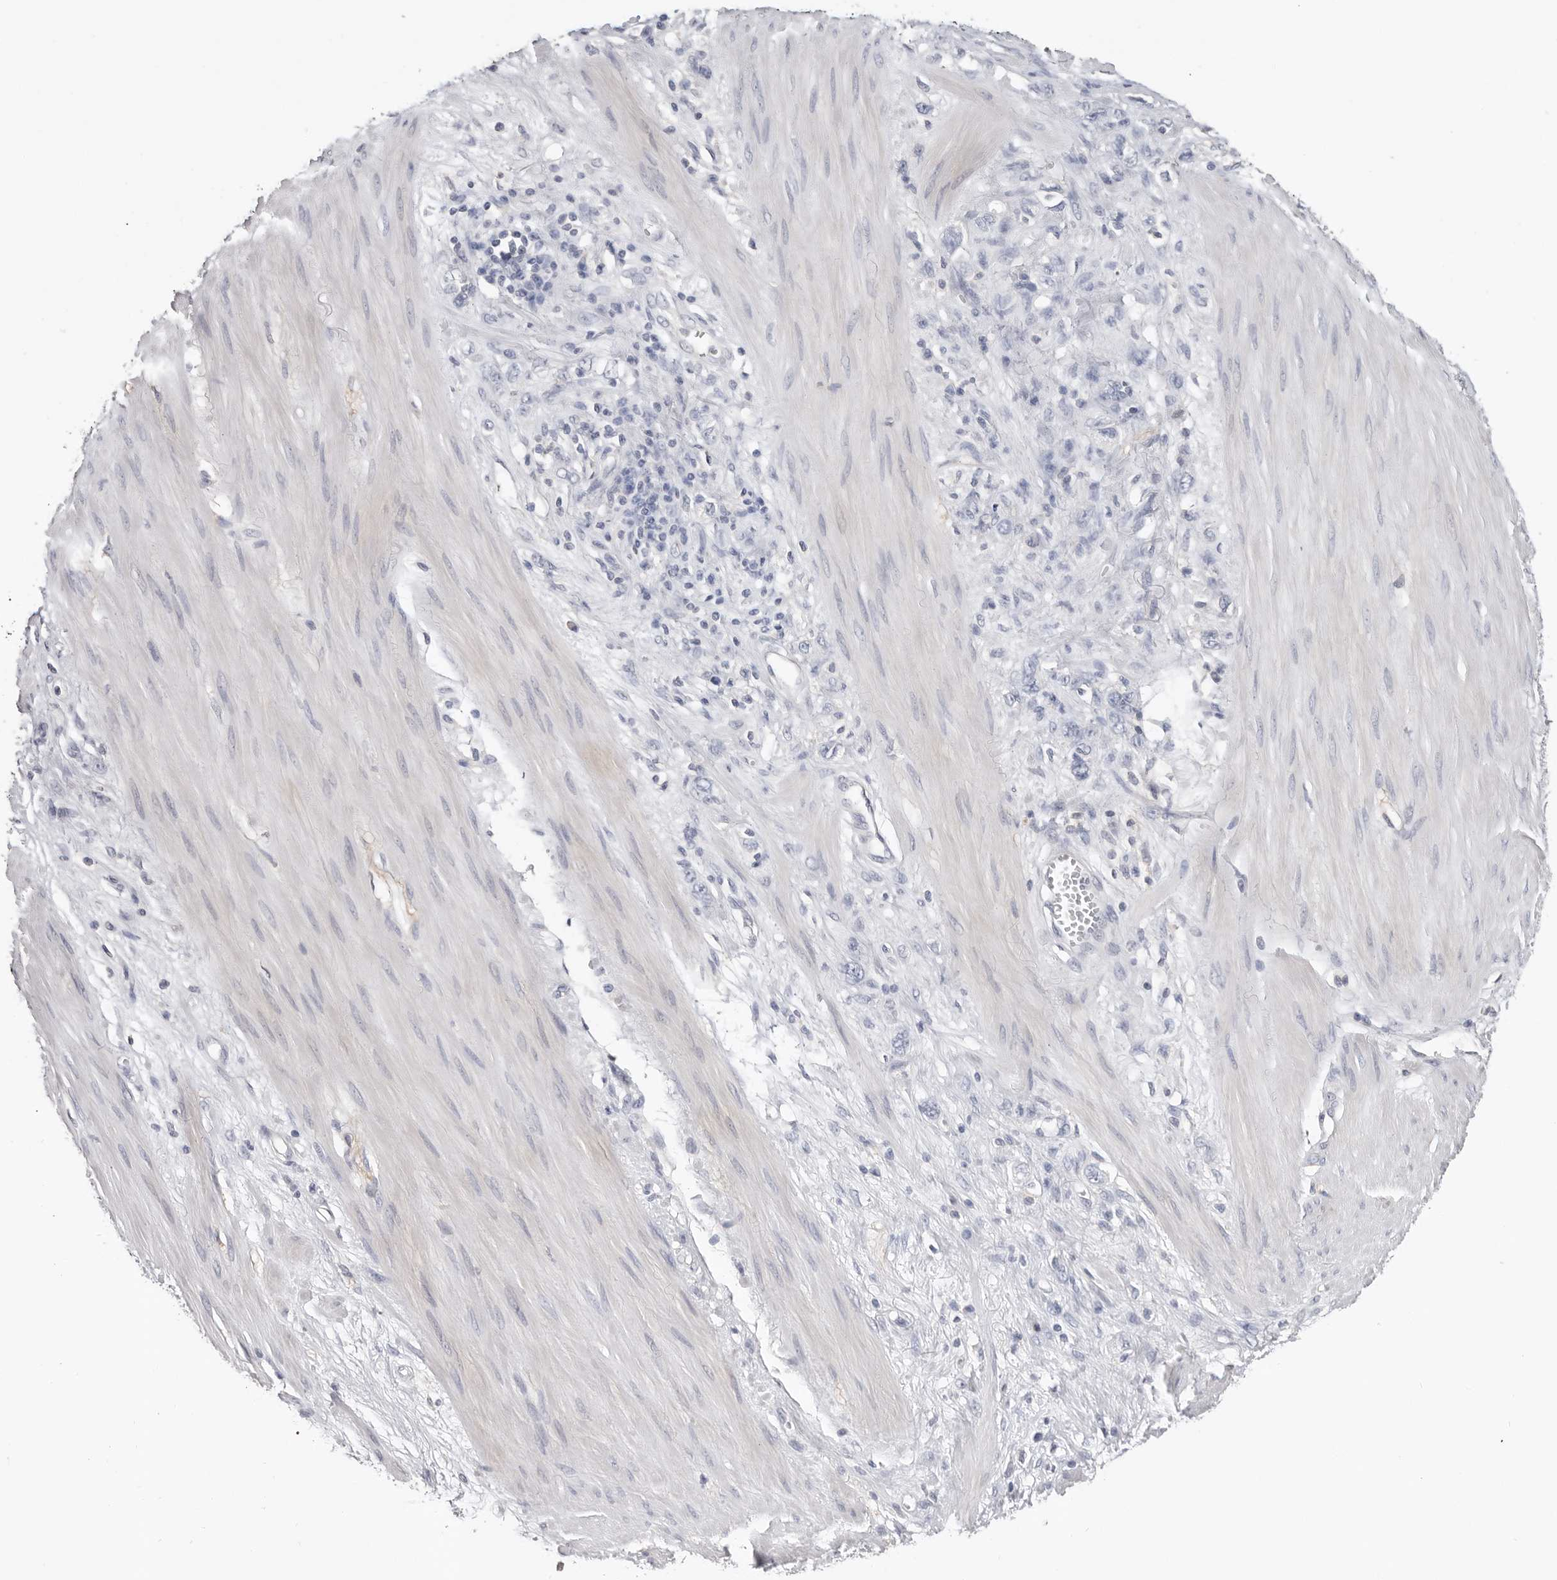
{"staining": {"intensity": "negative", "quantity": "none", "location": "none"}, "tissue": "stomach cancer", "cell_type": "Tumor cells", "image_type": "cancer", "snomed": [{"axis": "morphology", "description": "Adenocarcinoma, NOS"}, {"axis": "topography", "description": "Stomach"}], "caption": "High magnification brightfield microscopy of stomach cancer stained with DAB (brown) and counterstained with hematoxylin (blue): tumor cells show no significant positivity.", "gene": "WDTC1", "patient": {"sex": "female", "age": 76}}